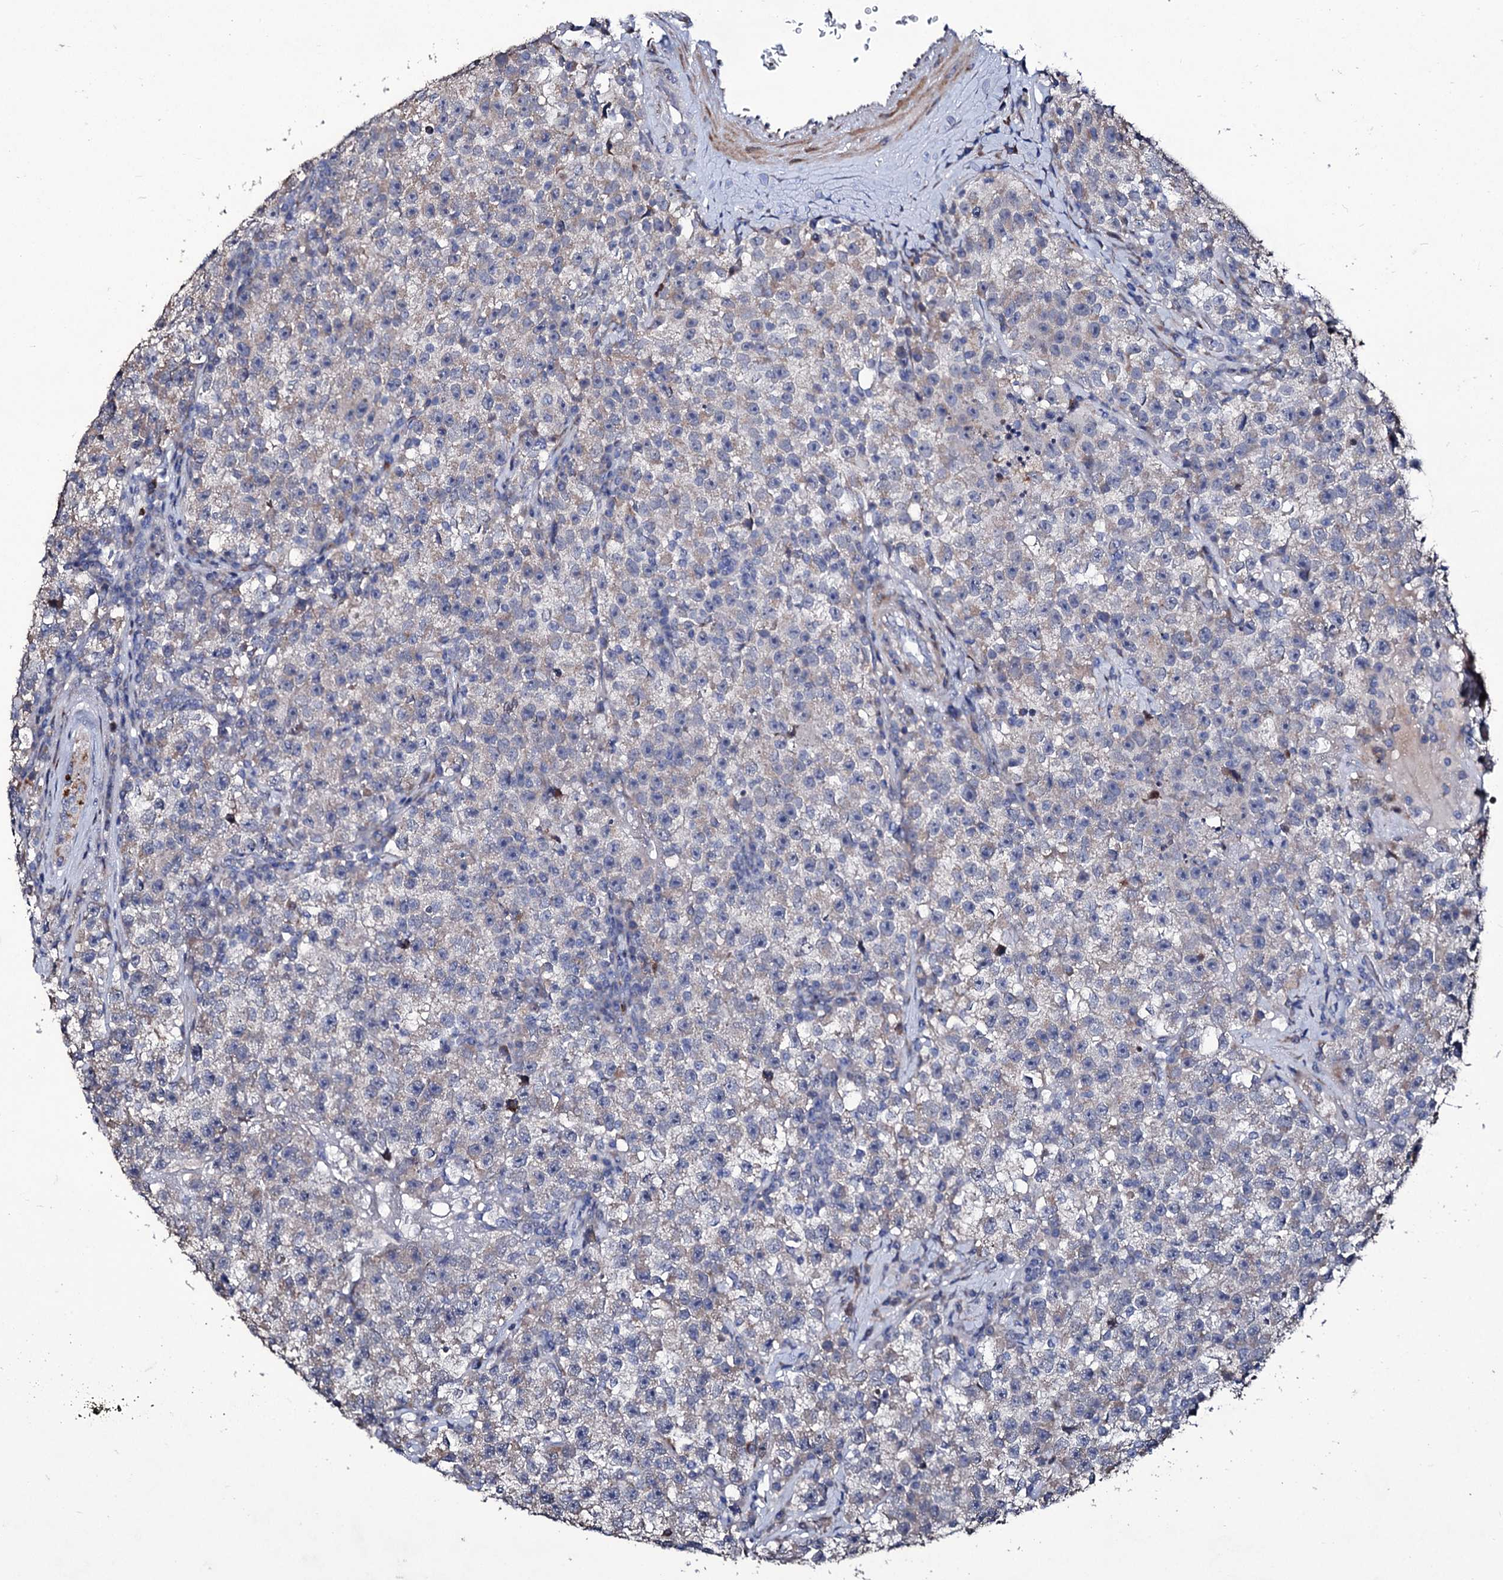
{"staining": {"intensity": "negative", "quantity": "none", "location": "none"}, "tissue": "testis cancer", "cell_type": "Tumor cells", "image_type": "cancer", "snomed": [{"axis": "morphology", "description": "Seminoma, NOS"}, {"axis": "topography", "description": "Testis"}], "caption": "DAB immunohistochemical staining of human testis cancer exhibits no significant positivity in tumor cells. (IHC, brightfield microscopy, high magnification).", "gene": "TUBGCP5", "patient": {"sex": "male", "age": 22}}